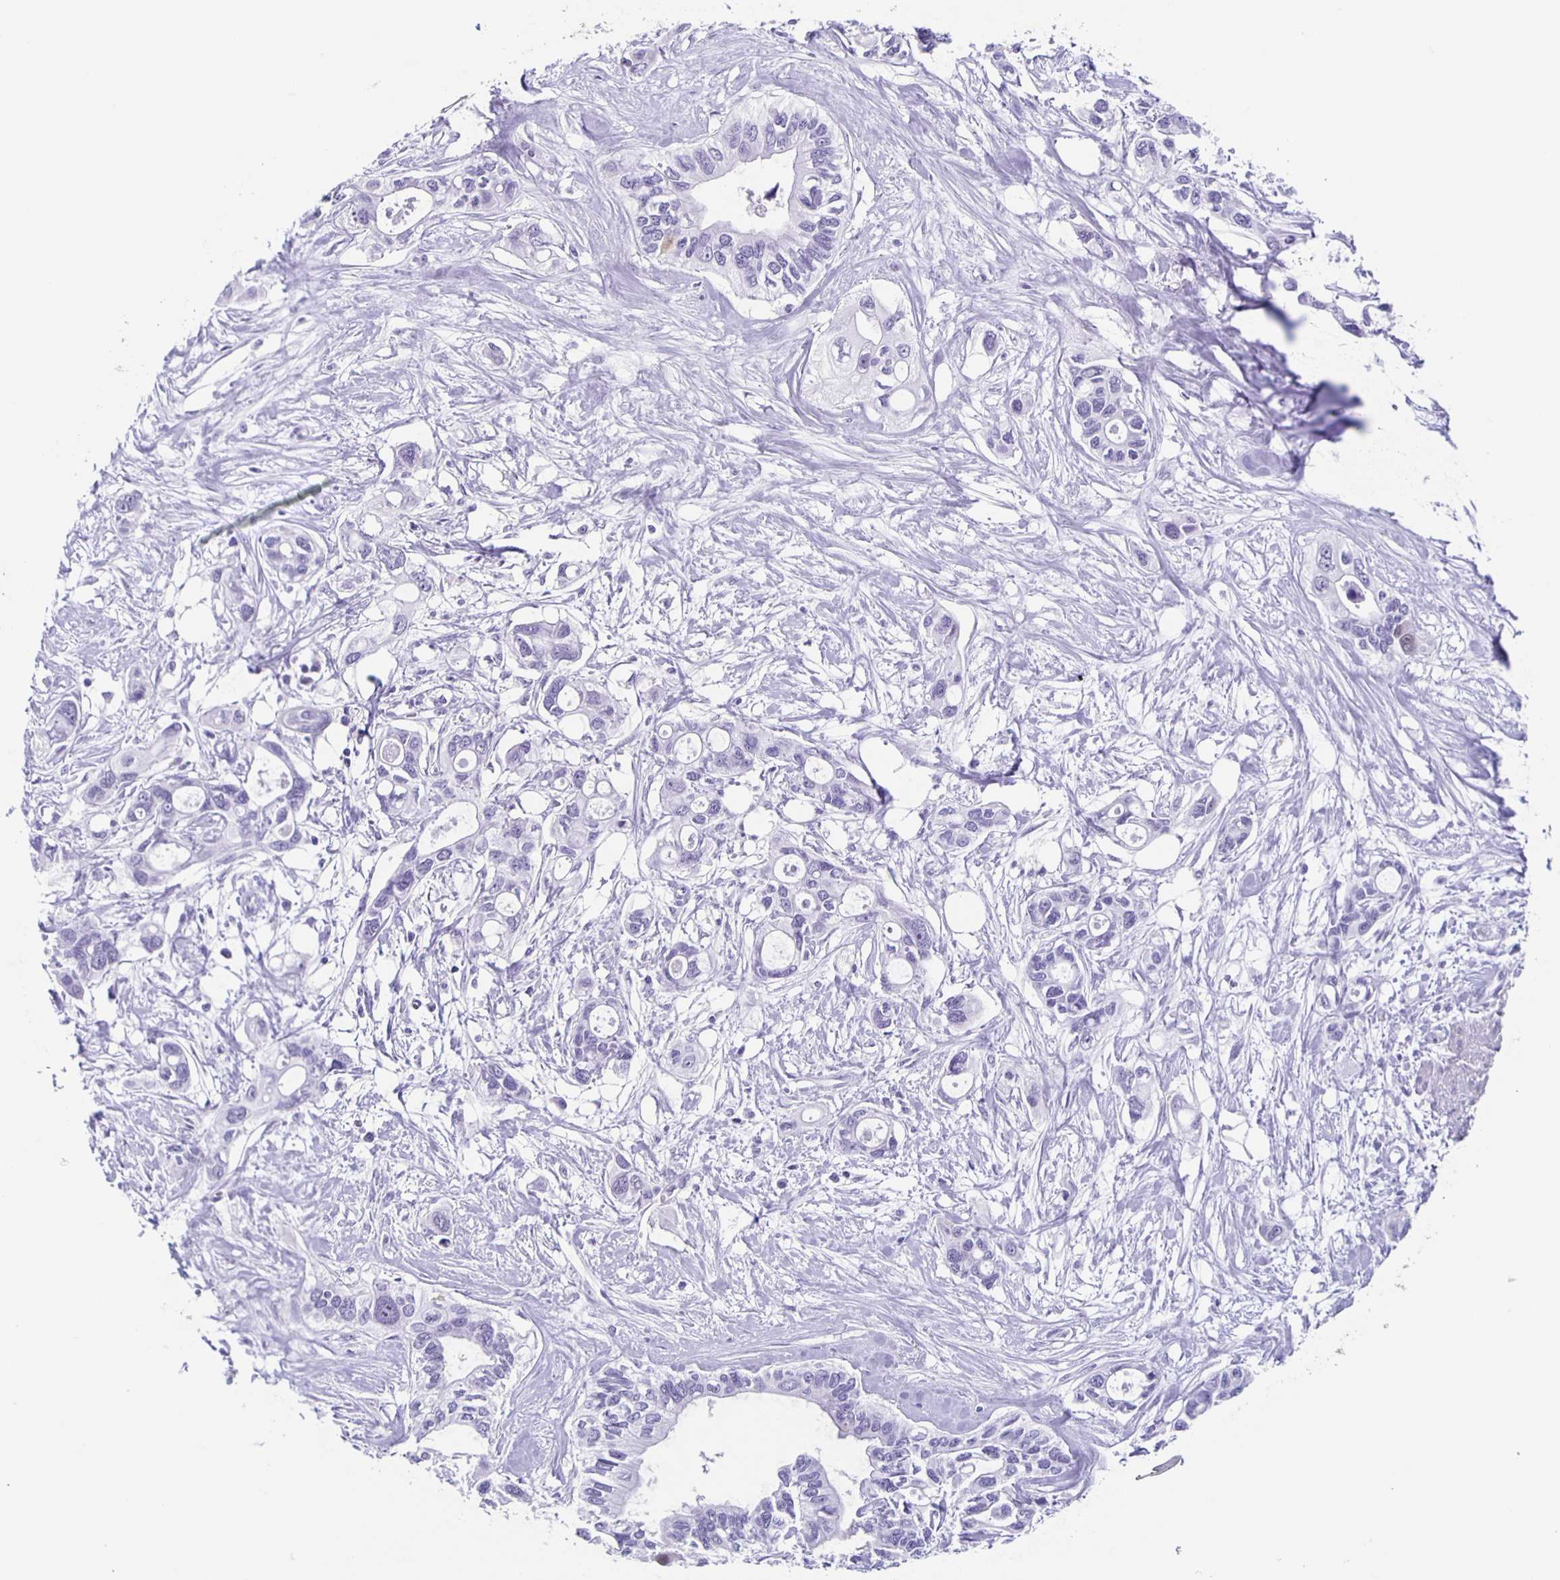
{"staining": {"intensity": "negative", "quantity": "none", "location": "none"}, "tissue": "pancreatic cancer", "cell_type": "Tumor cells", "image_type": "cancer", "snomed": [{"axis": "morphology", "description": "Adenocarcinoma, NOS"}, {"axis": "topography", "description": "Pancreas"}], "caption": "High power microscopy photomicrograph of an IHC photomicrograph of pancreatic cancer (adenocarcinoma), revealing no significant staining in tumor cells.", "gene": "TPPP", "patient": {"sex": "male", "age": 60}}